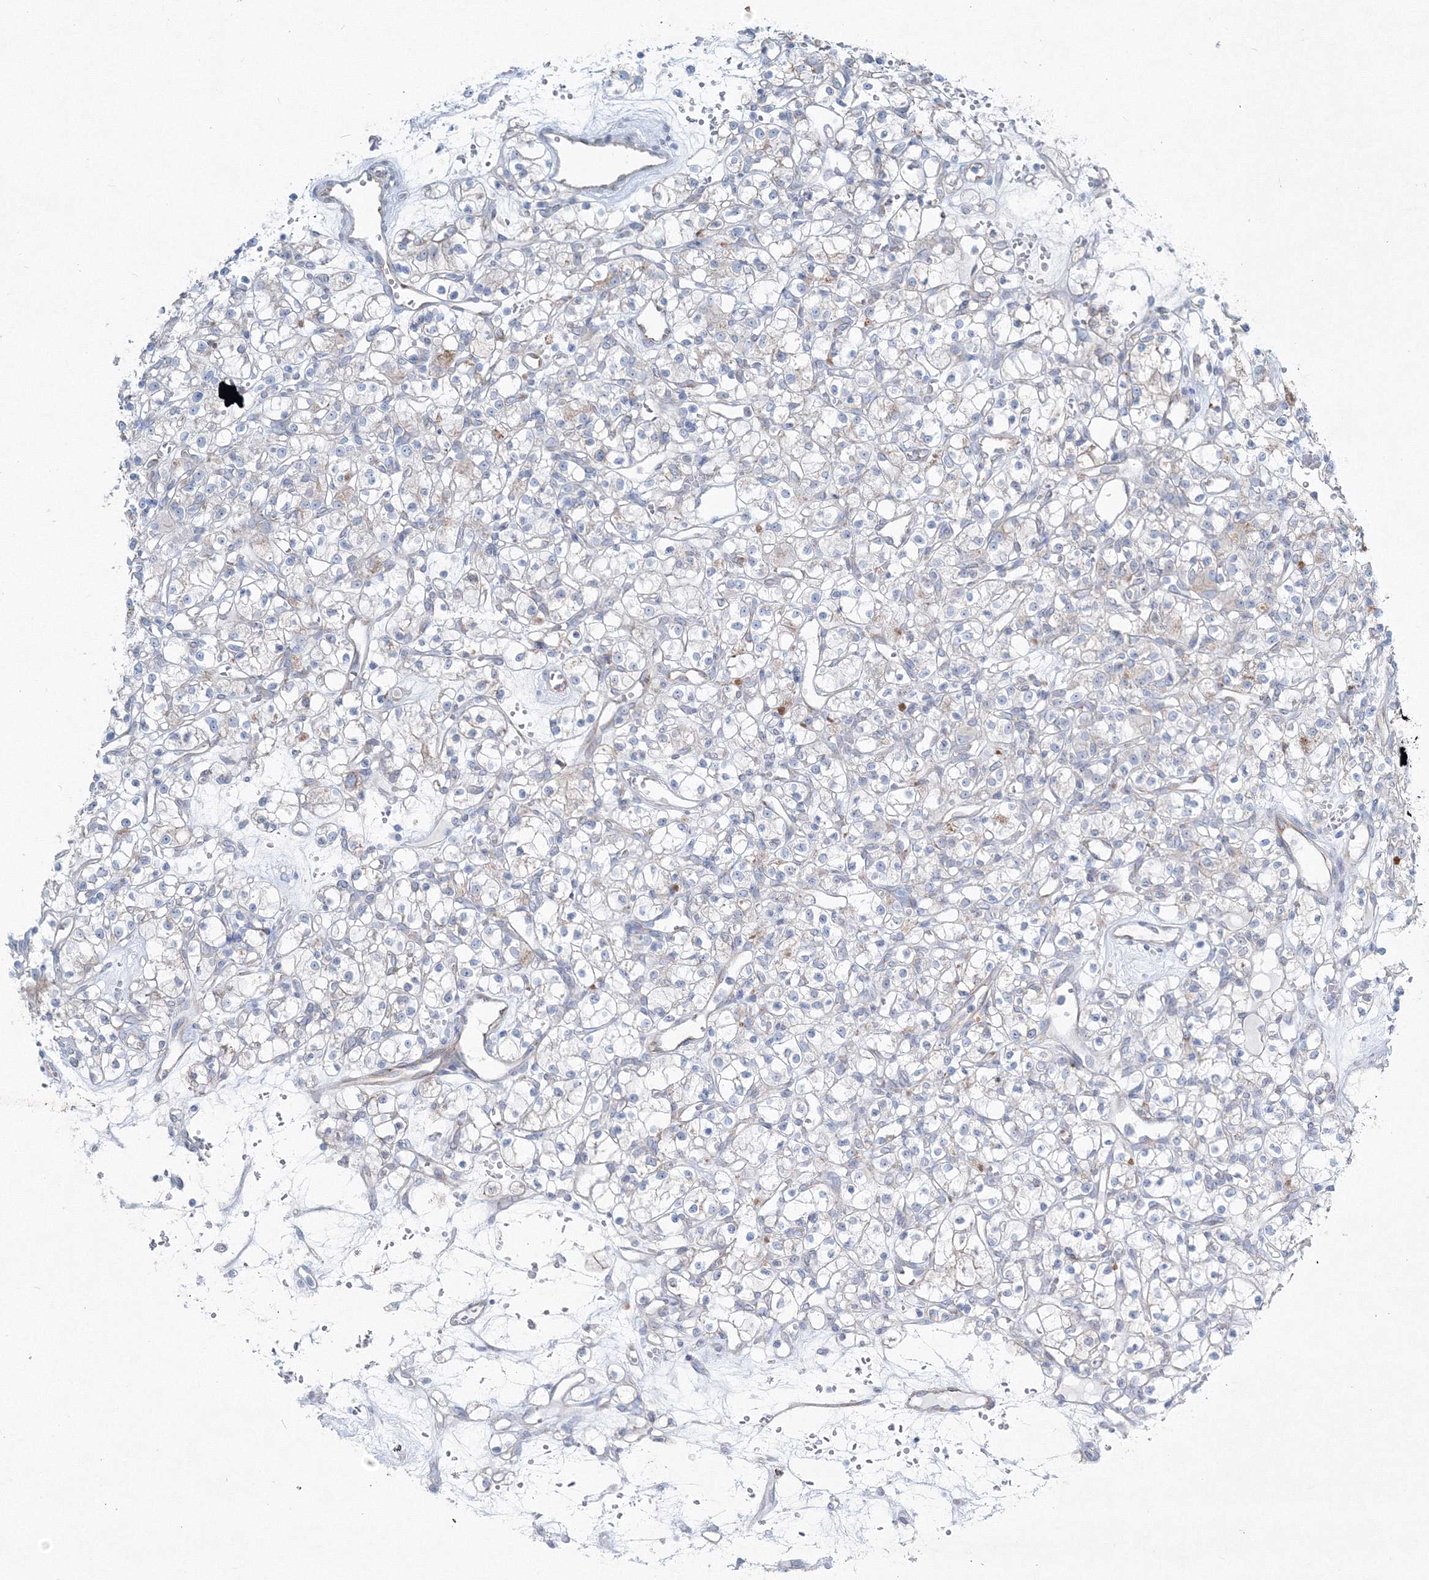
{"staining": {"intensity": "negative", "quantity": "none", "location": "none"}, "tissue": "renal cancer", "cell_type": "Tumor cells", "image_type": "cancer", "snomed": [{"axis": "morphology", "description": "Adenocarcinoma, NOS"}, {"axis": "topography", "description": "Kidney"}], "caption": "Immunohistochemical staining of human renal cancer reveals no significant staining in tumor cells.", "gene": "RCN1", "patient": {"sex": "female", "age": 59}}